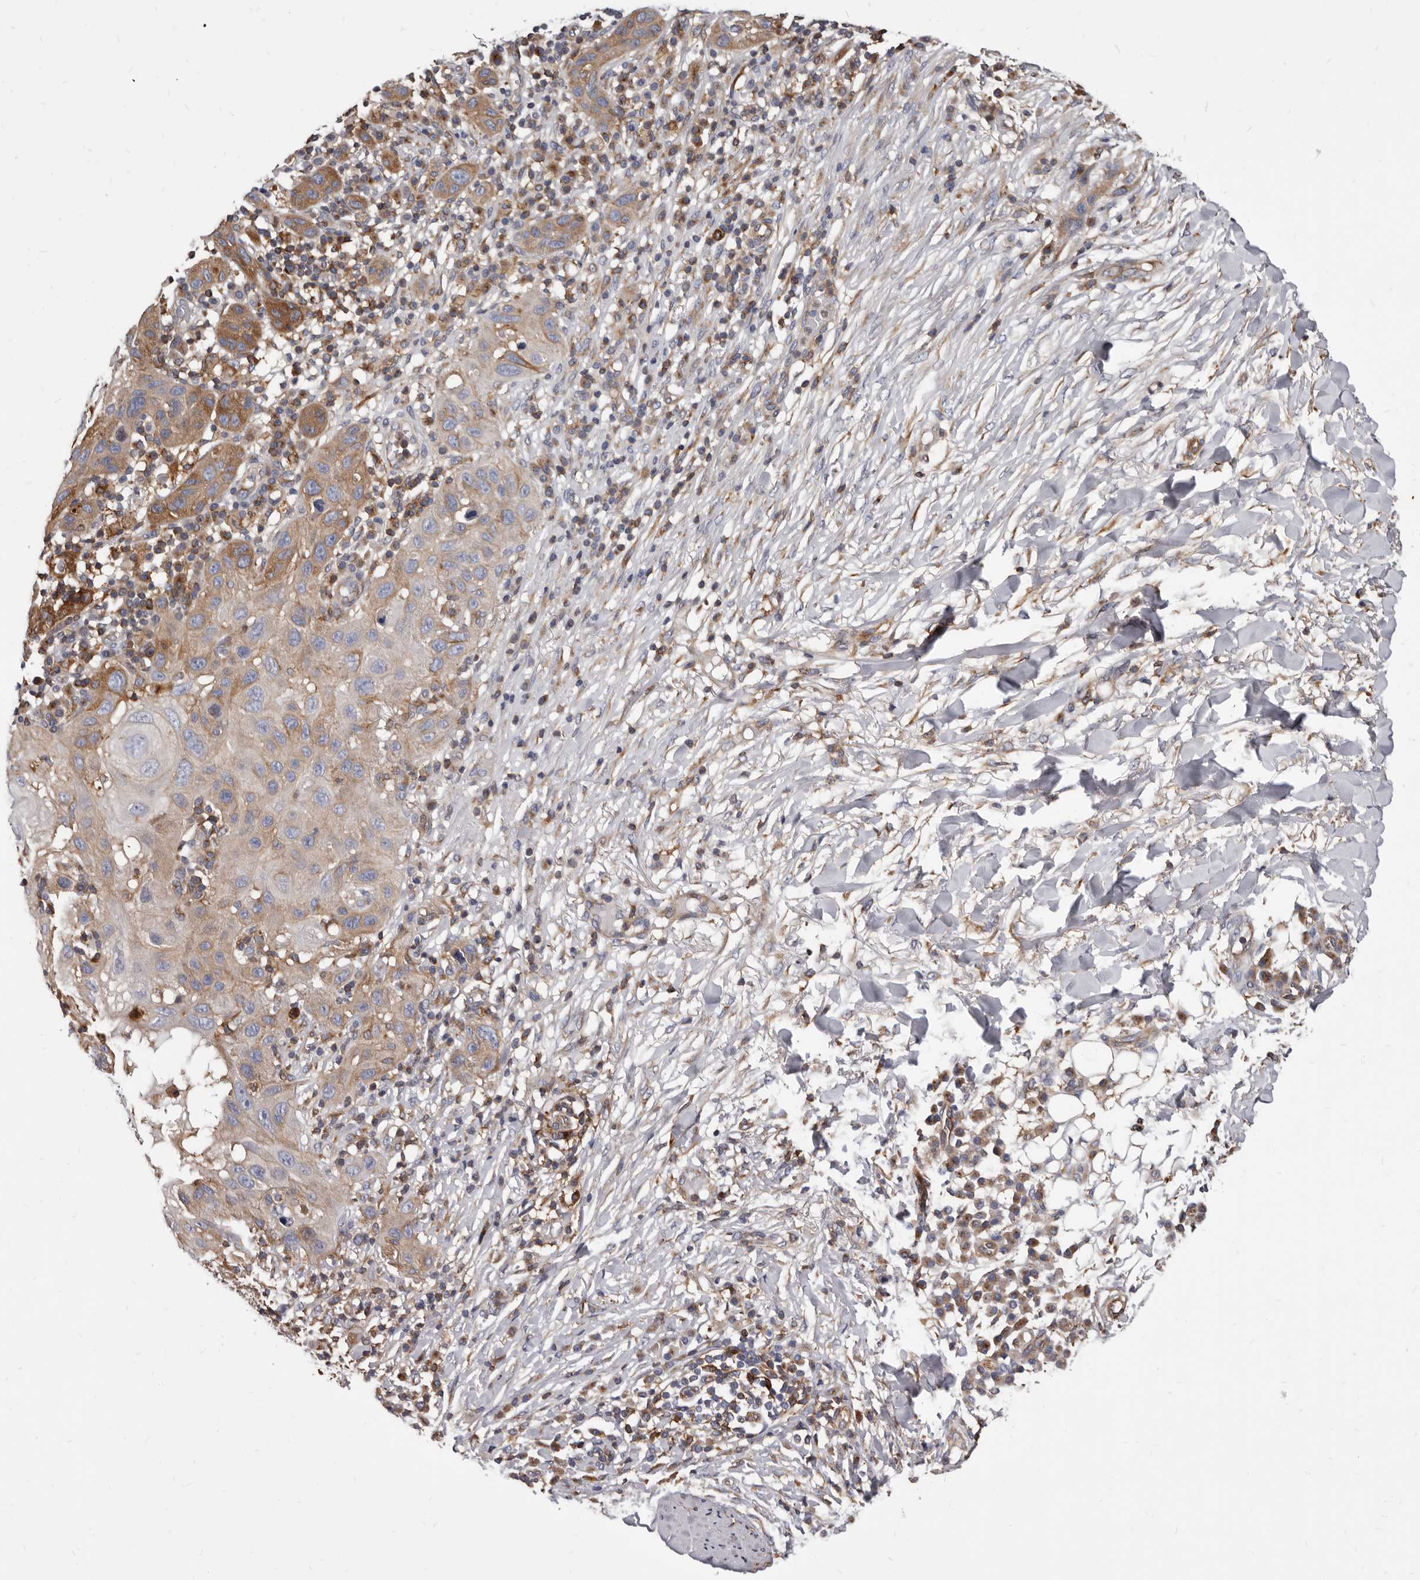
{"staining": {"intensity": "moderate", "quantity": "25%-75%", "location": "cytoplasmic/membranous"}, "tissue": "skin cancer", "cell_type": "Tumor cells", "image_type": "cancer", "snomed": [{"axis": "morphology", "description": "Normal tissue, NOS"}, {"axis": "morphology", "description": "Squamous cell carcinoma, NOS"}, {"axis": "topography", "description": "Skin"}], "caption": "The micrograph demonstrates immunohistochemical staining of squamous cell carcinoma (skin). There is moderate cytoplasmic/membranous staining is appreciated in about 25%-75% of tumor cells.", "gene": "NIBAN1", "patient": {"sex": "female", "age": 96}}